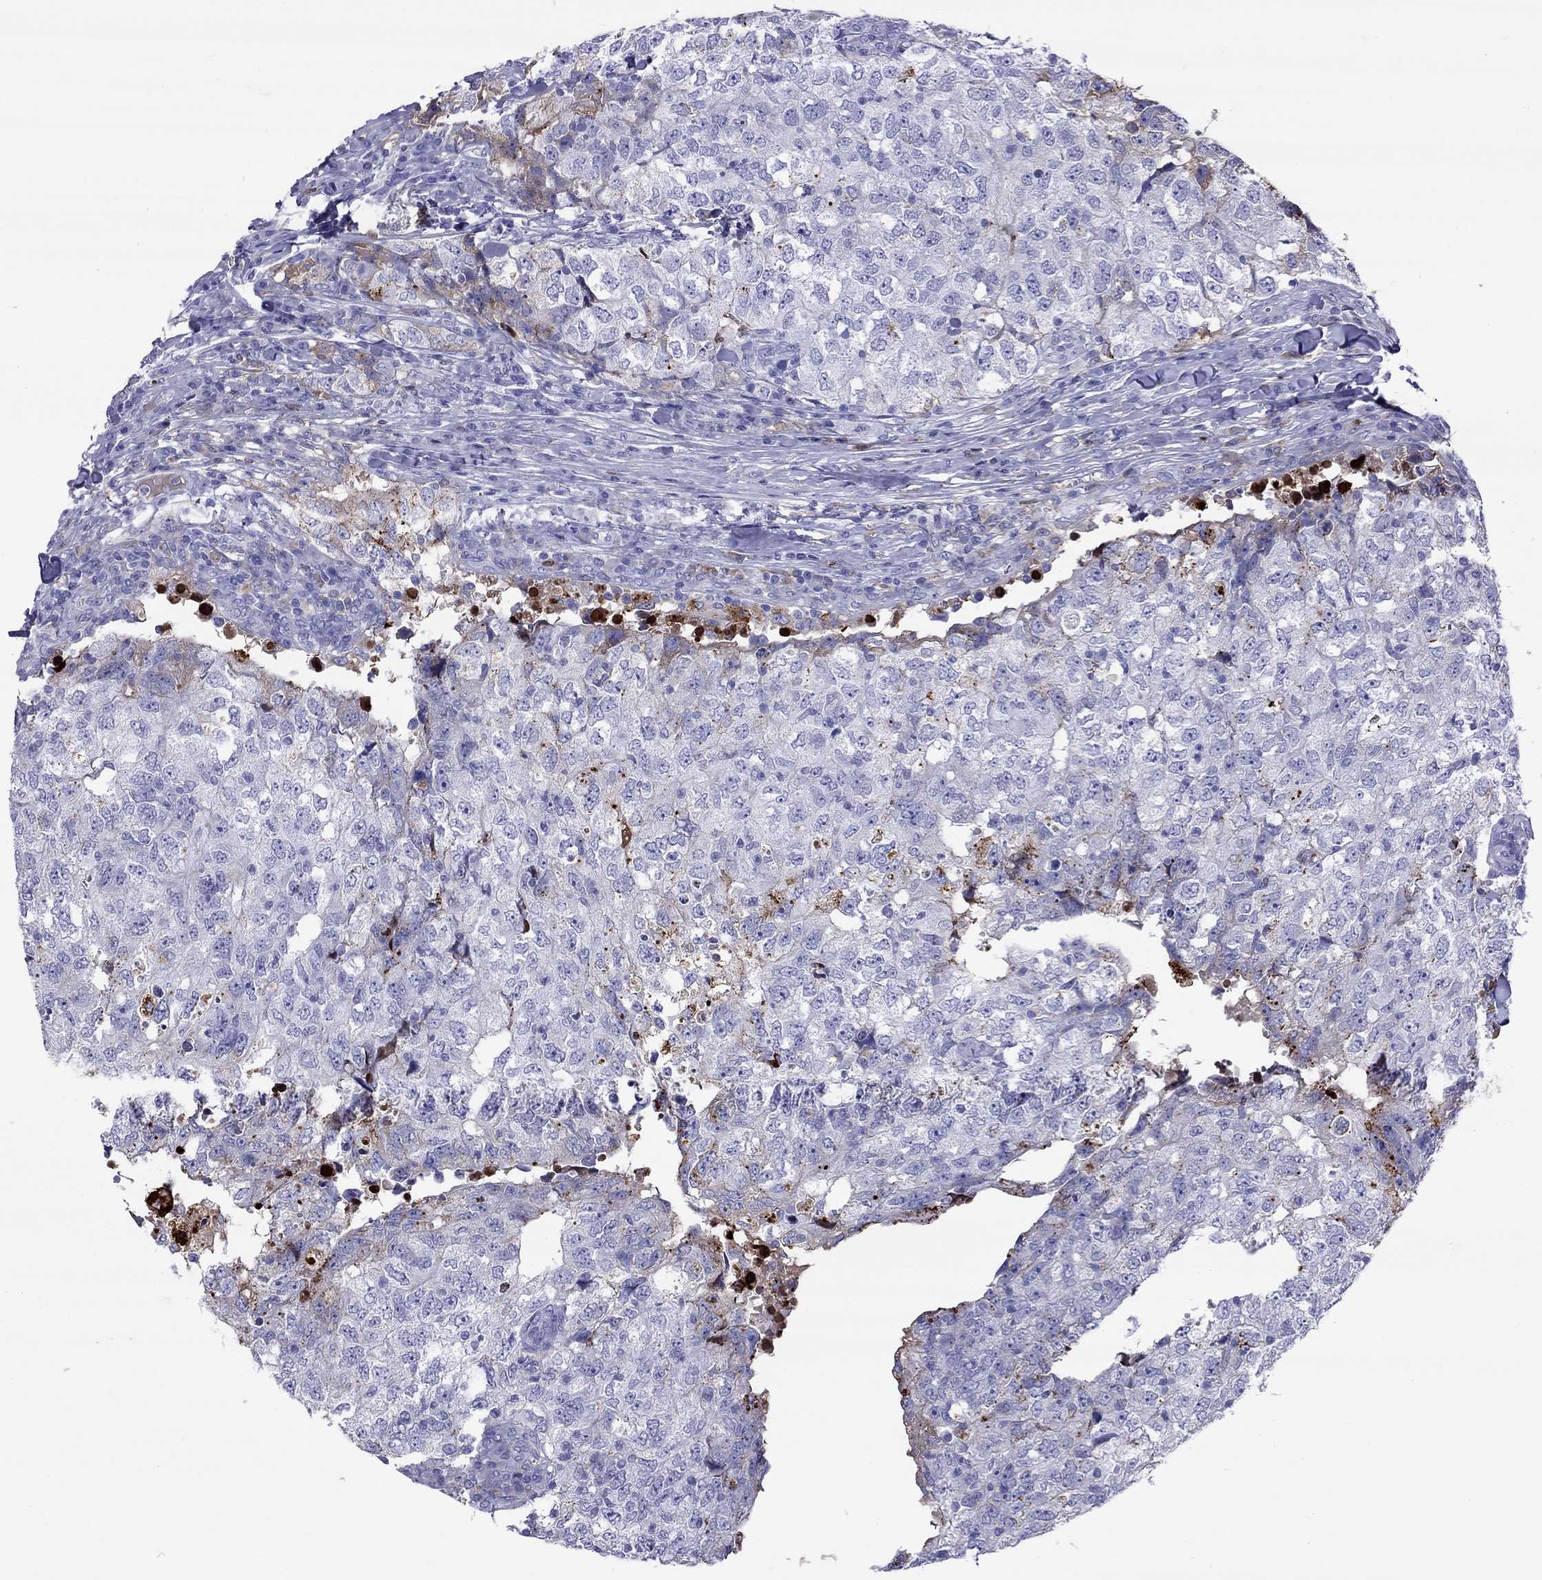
{"staining": {"intensity": "negative", "quantity": "none", "location": "none"}, "tissue": "breast cancer", "cell_type": "Tumor cells", "image_type": "cancer", "snomed": [{"axis": "morphology", "description": "Duct carcinoma"}, {"axis": "topography", "description": "Breast"}], "caption": "IHC micrograph of breast infiltrating ductal carcinoma stained for a protein (brown), which displays no positivity in tumor cells.", "gene": "SERPINA3", "patient": {"sex": "female", "age": 30}}